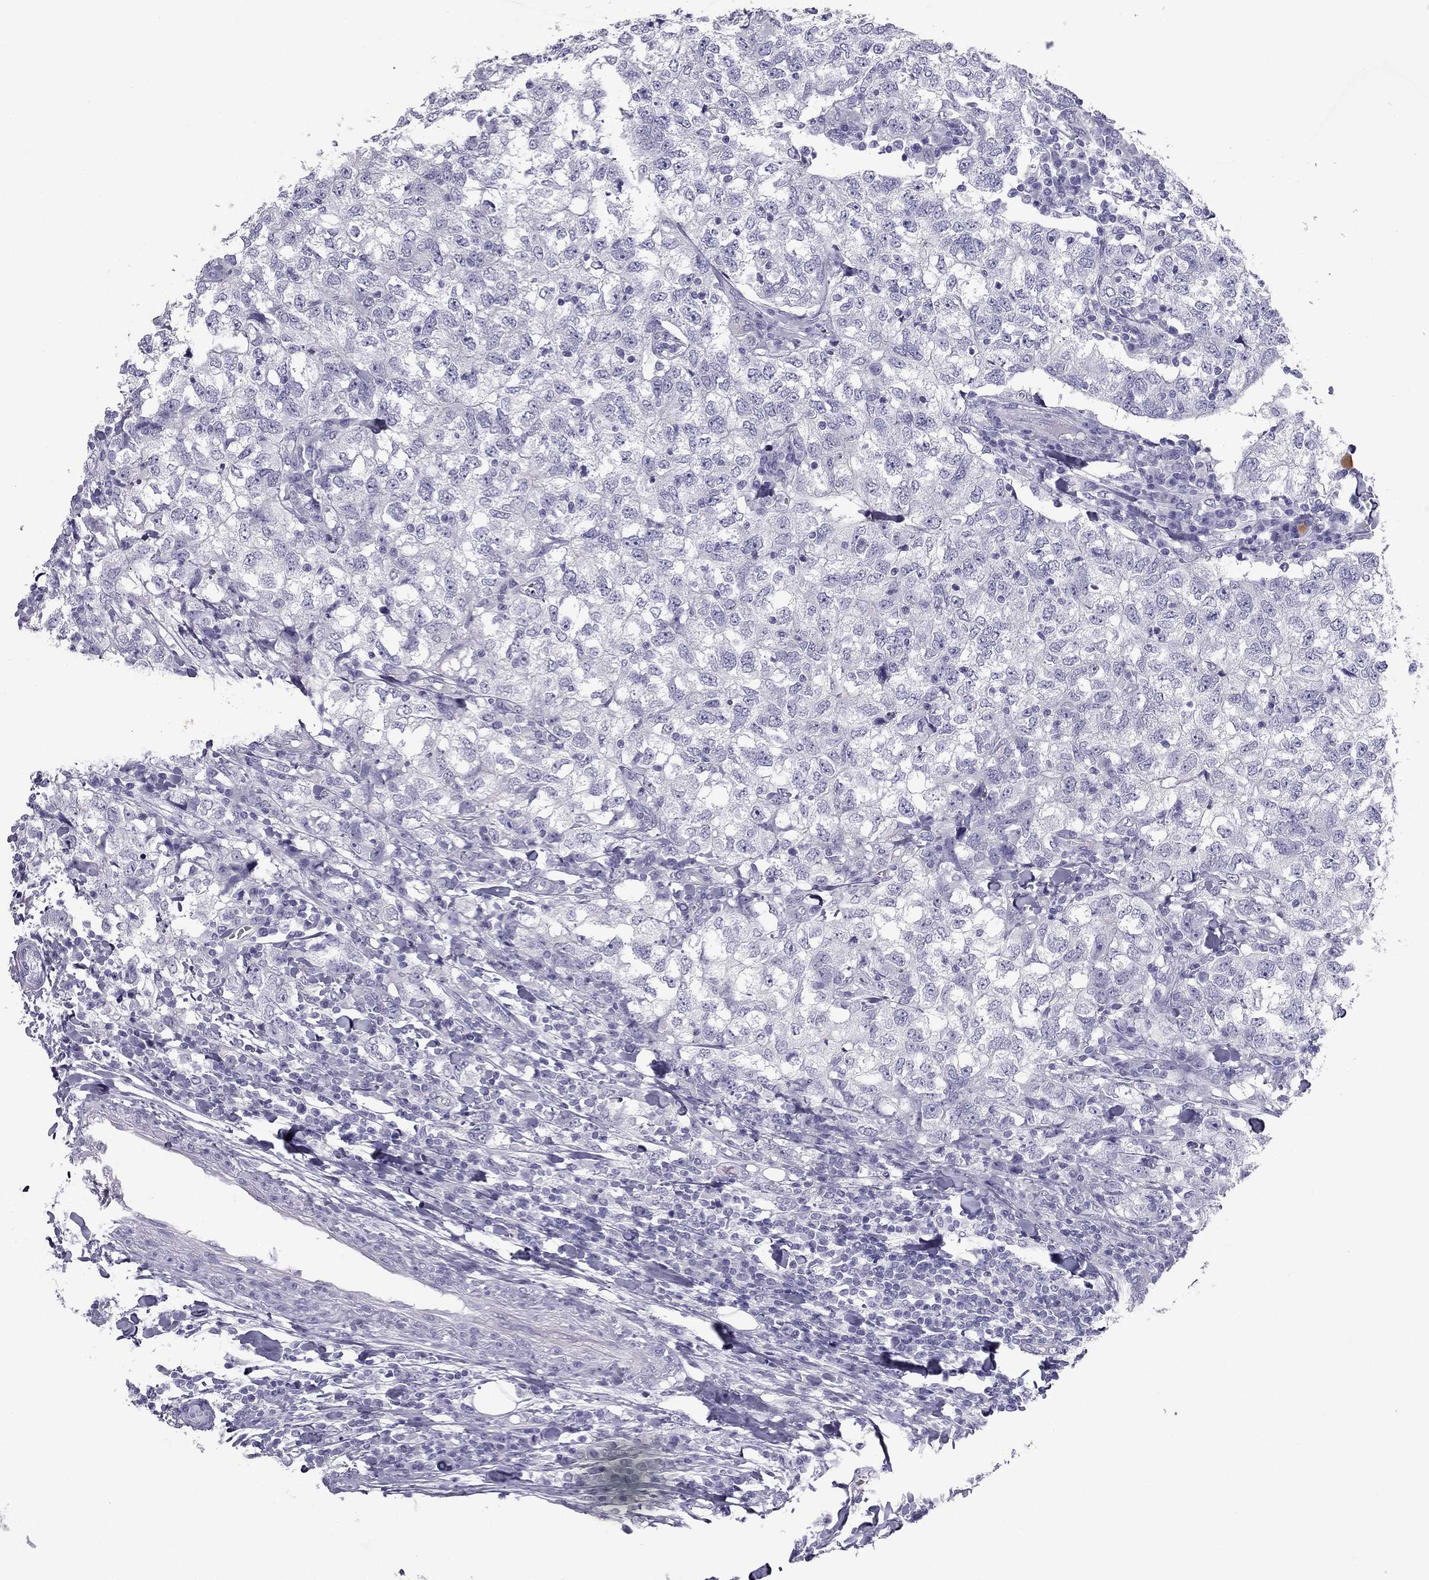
{"staining": {"intensity": "negative", "quantity": "none", "location": "none"}, "tissue": "breast cancer", "cell_type": "Tumor cells", "image_type": "cancer", "snomed": [{"axis": "morphology", "description": "Duct carcinoma"}, {"axis": "topography", "description": "Breast"}], "caption": "Tumor cells show no significant positivity in intraductal carcinoma (breast).", "gene": "PDE6A", "patient": {"sex": "female", "age": 30}}